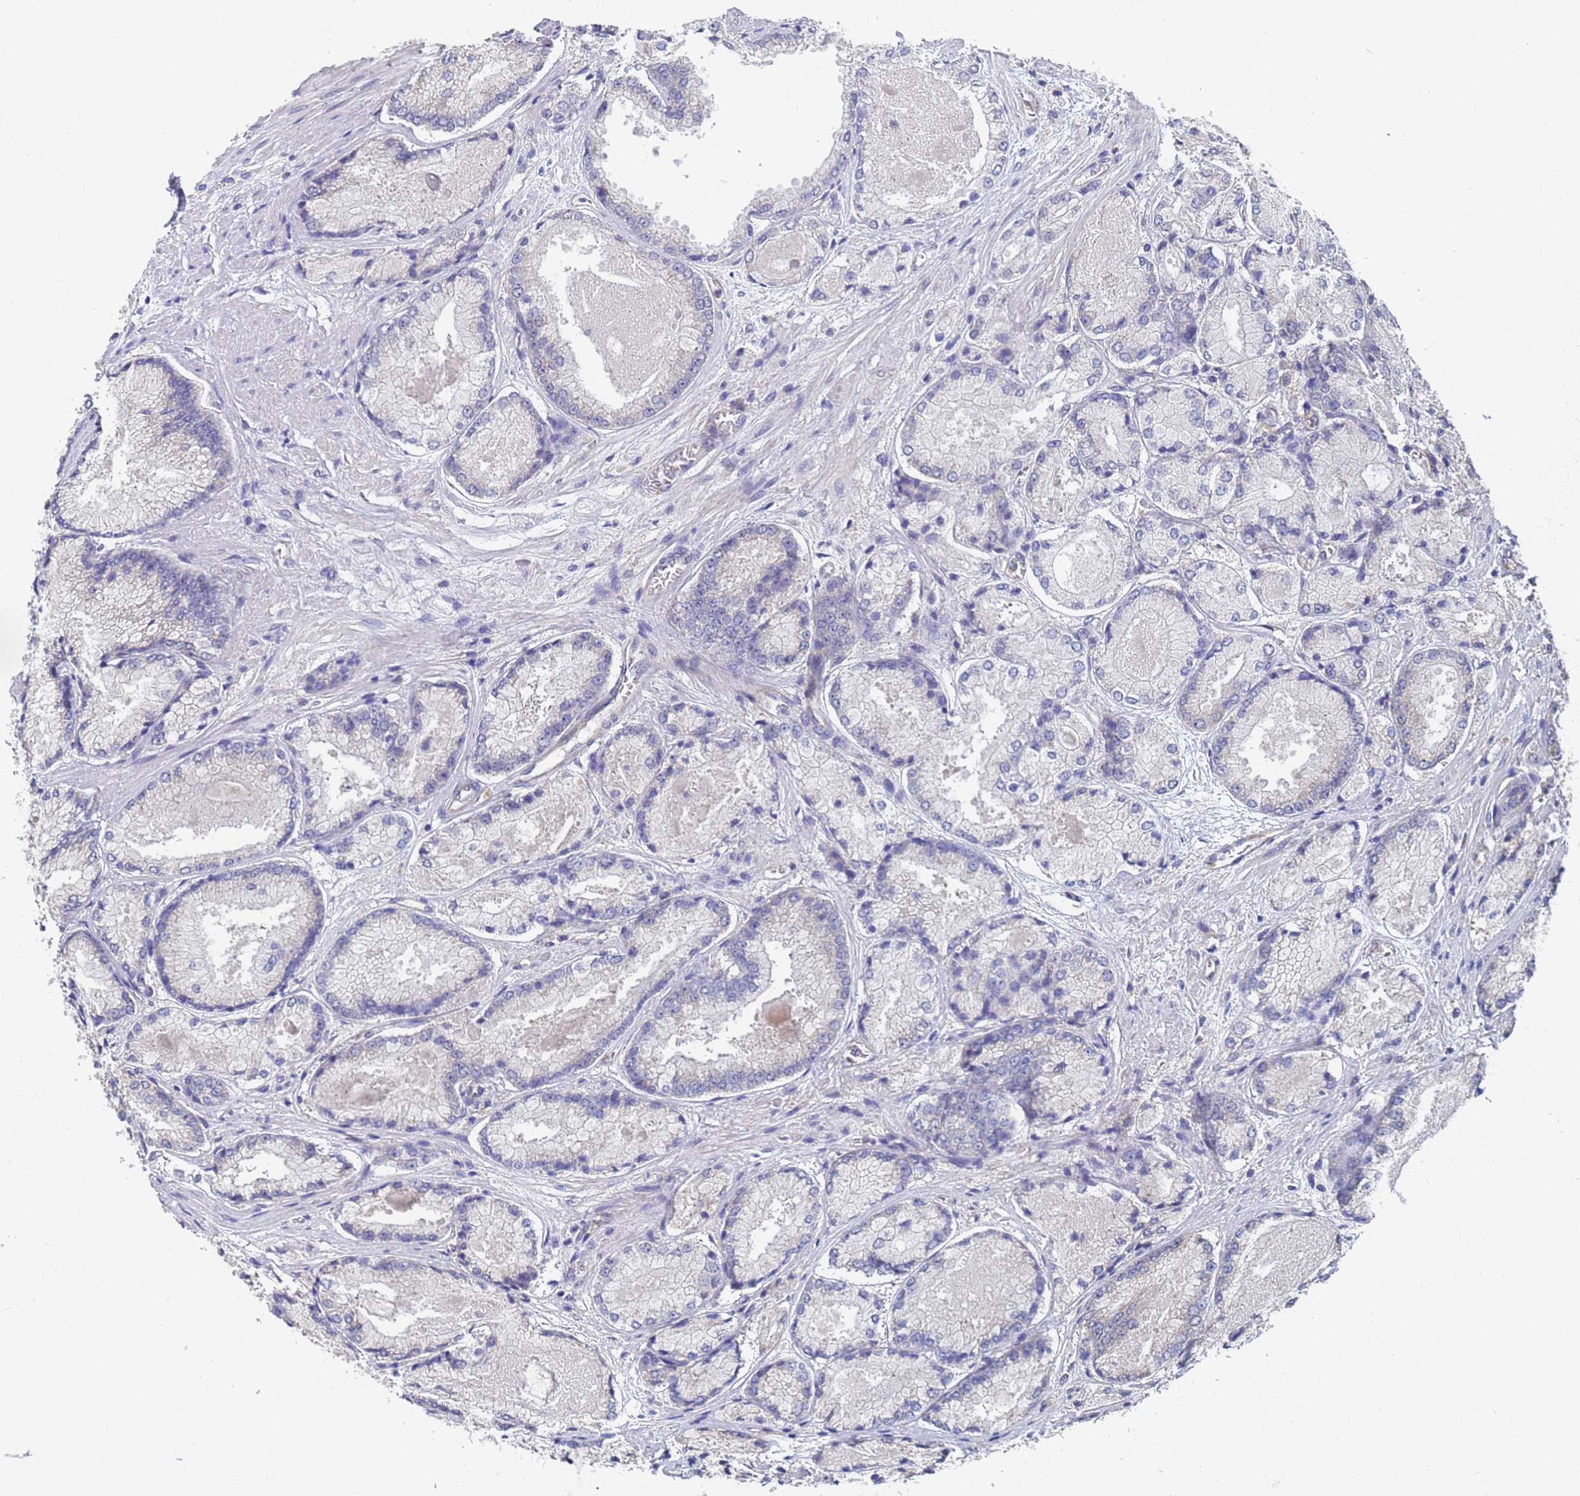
{"staining": {"intensity": "negative", "quantity": "none", "location": "none"}, "tissue": "prostate cancer", "cell_type": "Tumor cells", "image_type": "cancer", "snomed": [{"axis": "morphology", "description": "Adenocarcinoma, Low grade"}, {"axis": "topography", "description": "Prostate"}], "caption": "DAB (3,3'-diaminobenzidine) immunohistochemical staining of human prostate adenocarcinoma (low-grade) shows no significant expression in tumor cells. (DAB immunohistochemistry with hematoxylin counter stain).", "gene": "ALS2CL", "patient": {"sex": "male", "age": 74}}